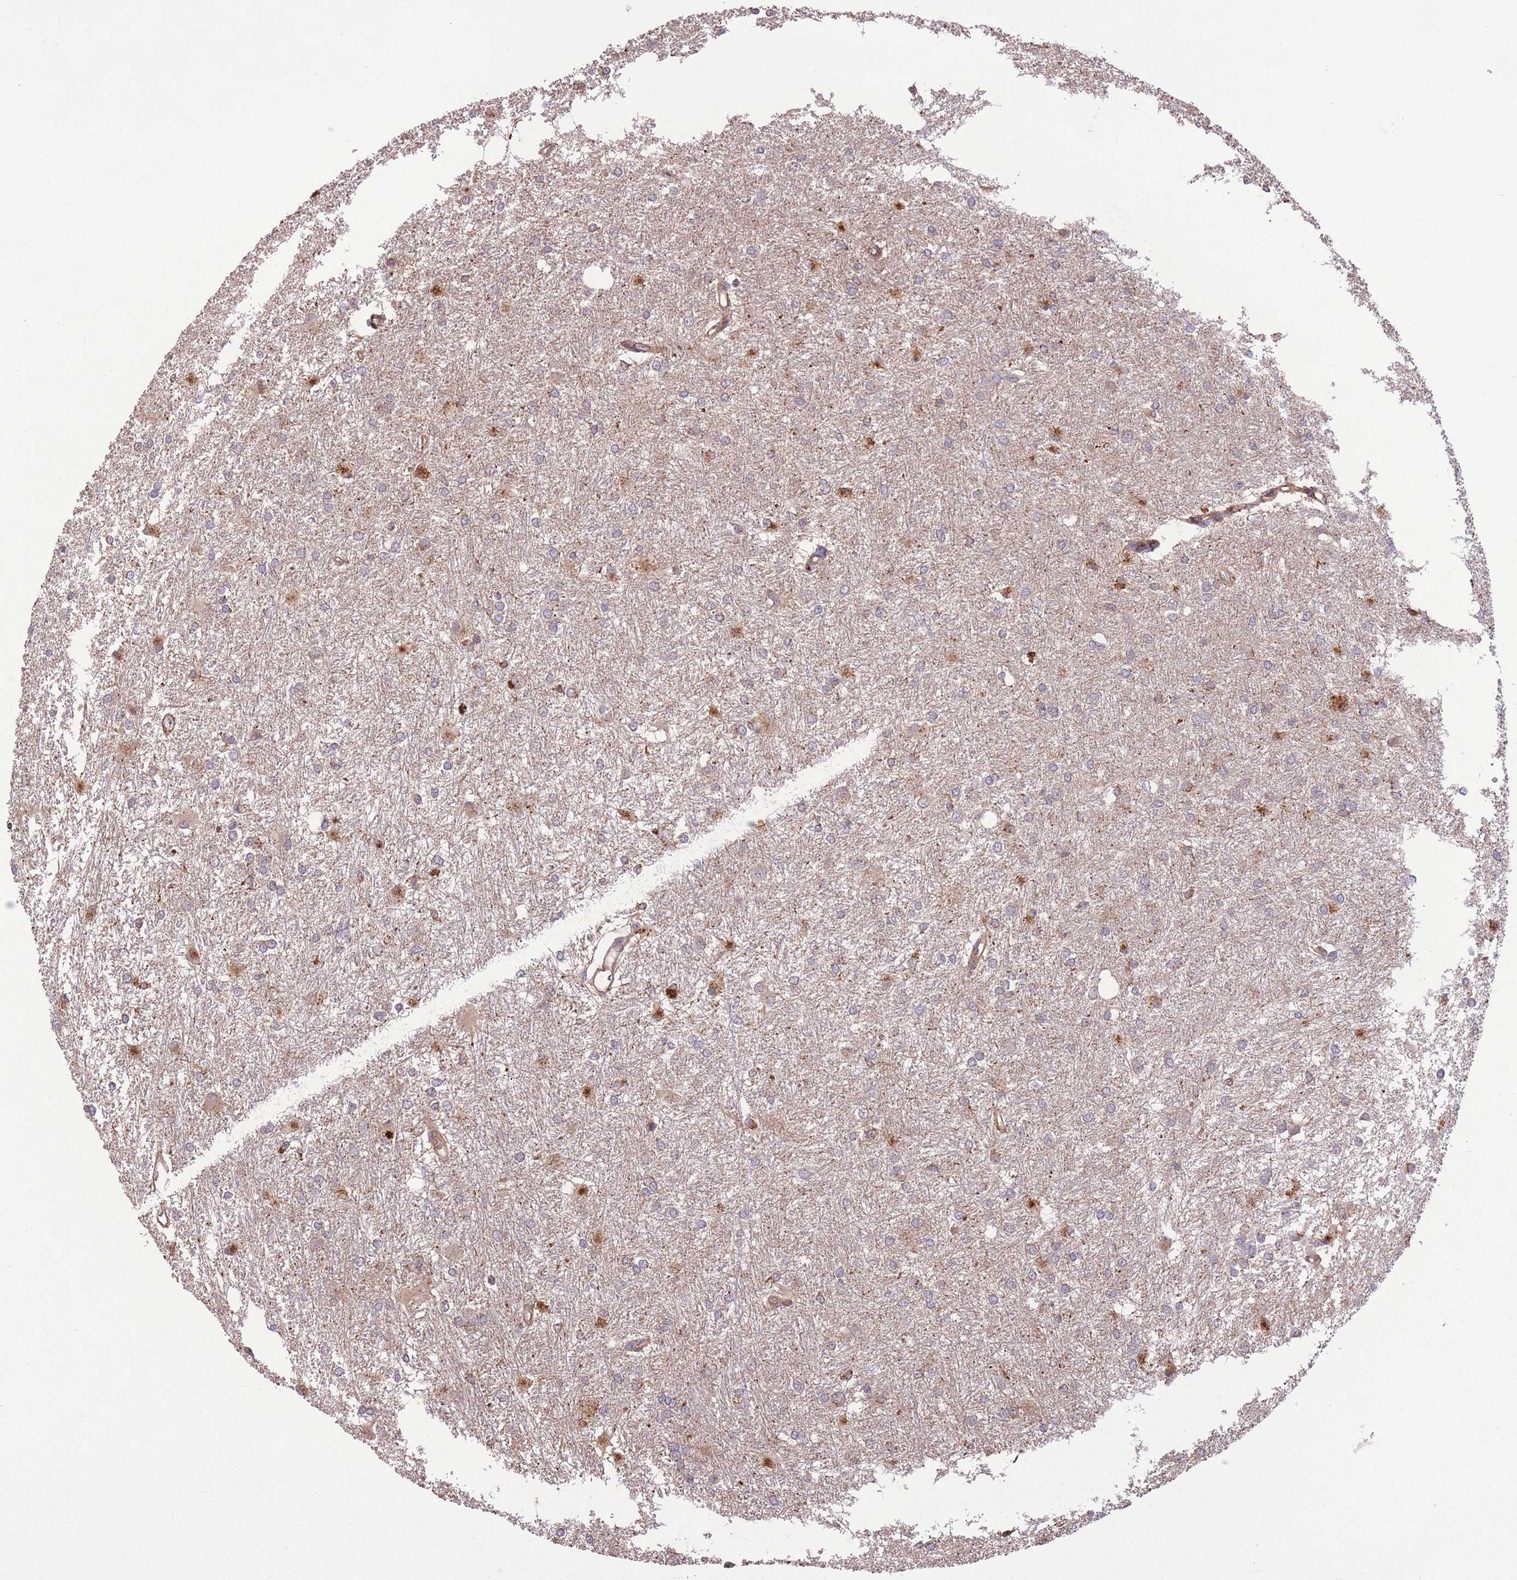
{"staining": {"intensity": "weak", "quantity": "<25%", "location": "cytoplasmic/membranous"}, "tissue": "glioma", "cell_type": "Tumor cells", "image_type": "cancer", "snomed": [{"axis": "morphology", "description": "Glioma, malignant, High grade"}, {"axis": "topography", "description": "Brain"}], "caption": "High power microscopy photomicrograph of an IHC image of malignant high-grade glioma, revealing no significant positivity in tumor cells. (Stains: DAB IHC with hematoxylin counter stain, Microscopy: brightfield microscopy at high magnification).", "gene": "POLR3F", "patient": {"sex": "female", "age": 50}}